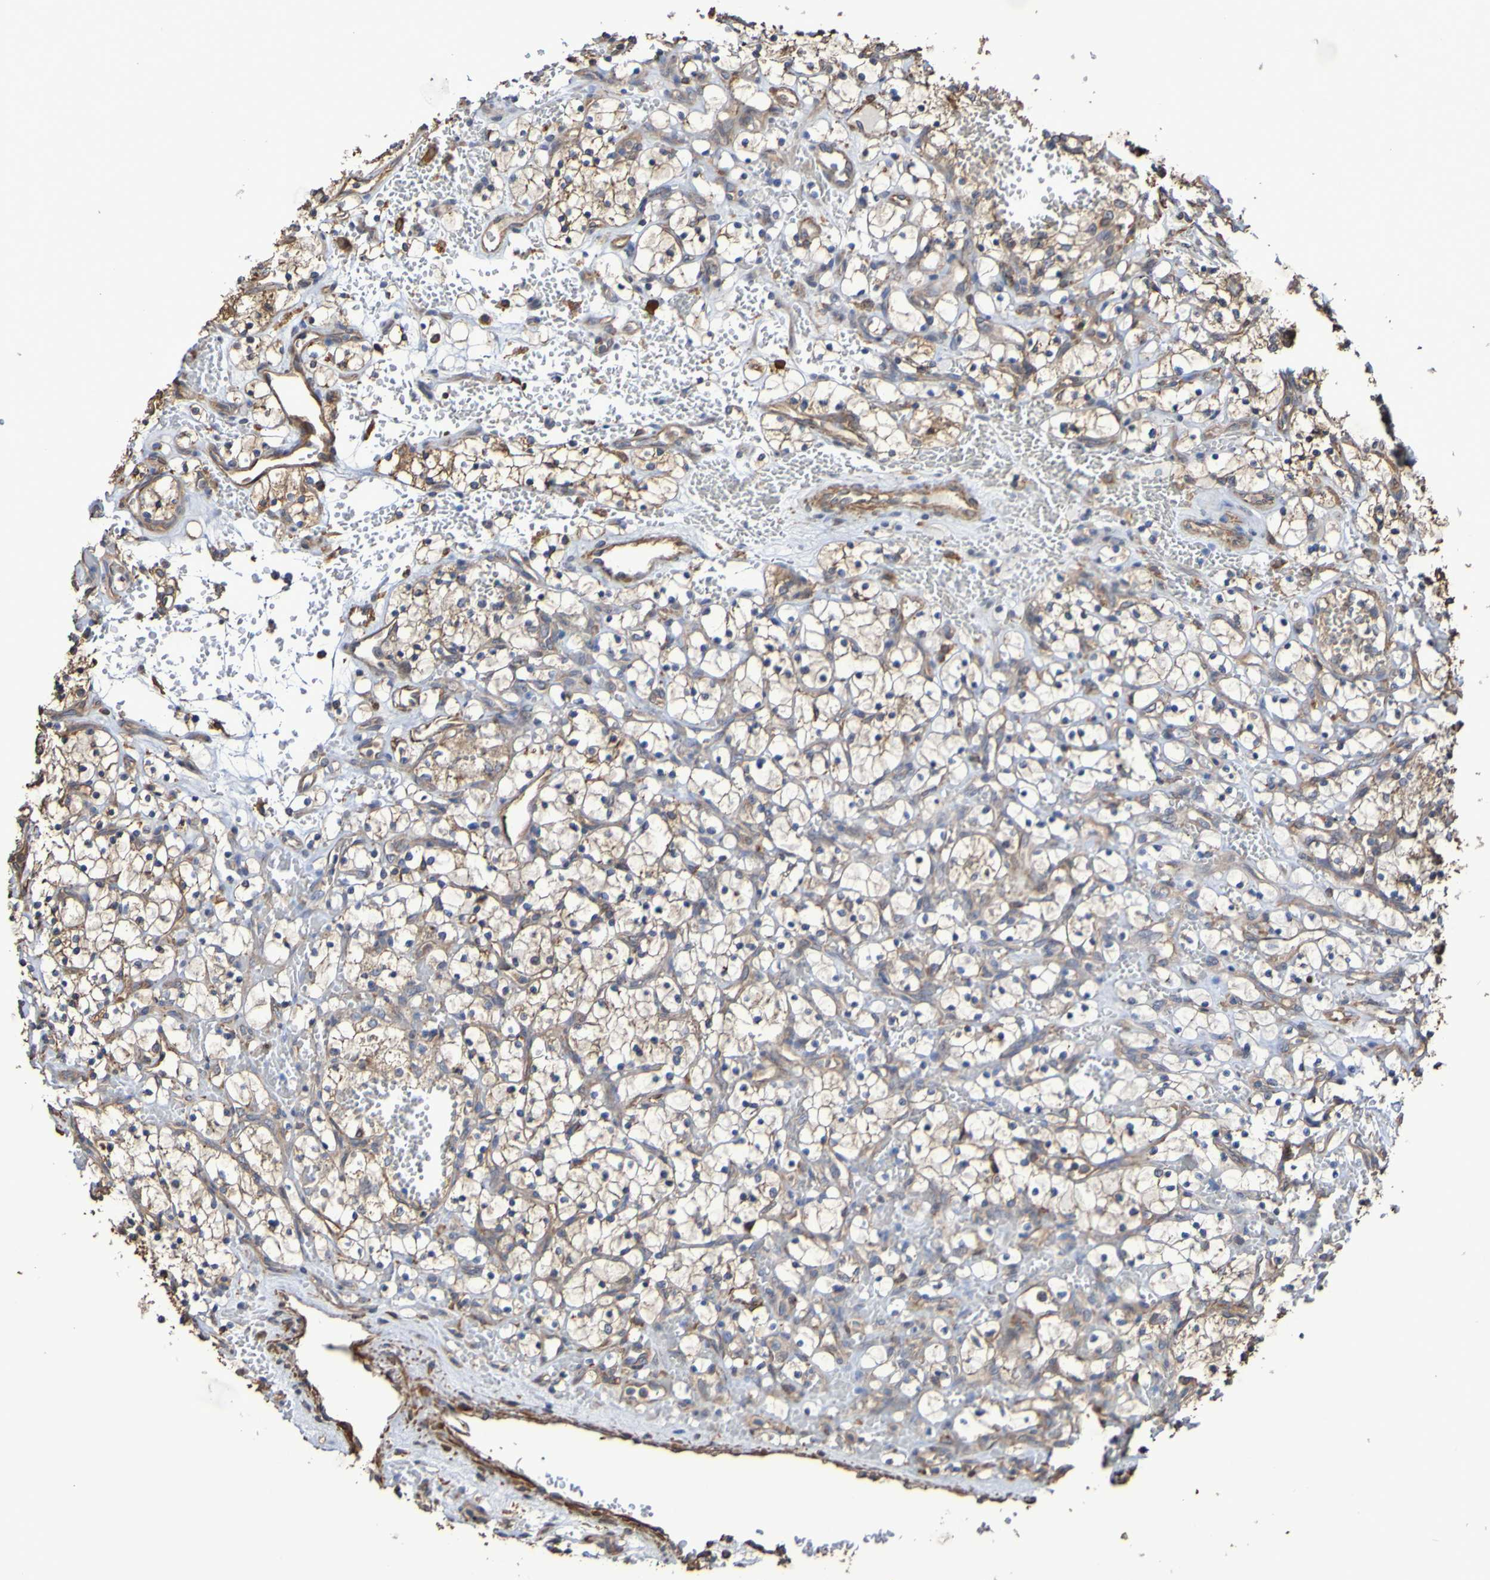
{"staining": {"intensity": "weak", "quantity": "25%-75%", "location": "cytoplasmic/membranous"}, "tissue": "renal cancer", "cell_type": "Tumor cells", "image_type": "cancer", "snomed": [{"axis": "morphology", "description": "Adenocarcinoma, NOS"}, {"axis": "topography", "description": "Kidney"}], "caption": "High-power microscopy captured an immunohistochemistry (IHC) micrograph of renal cancer, revealing weak cytoplasmic/membranous expression in approximately 25%-75% of tumor cells. (Brightfield microscopy of DAB IHC at high magnification).", "gene": "RAB11A", "patient": {"sex": "female", "age": 69}}